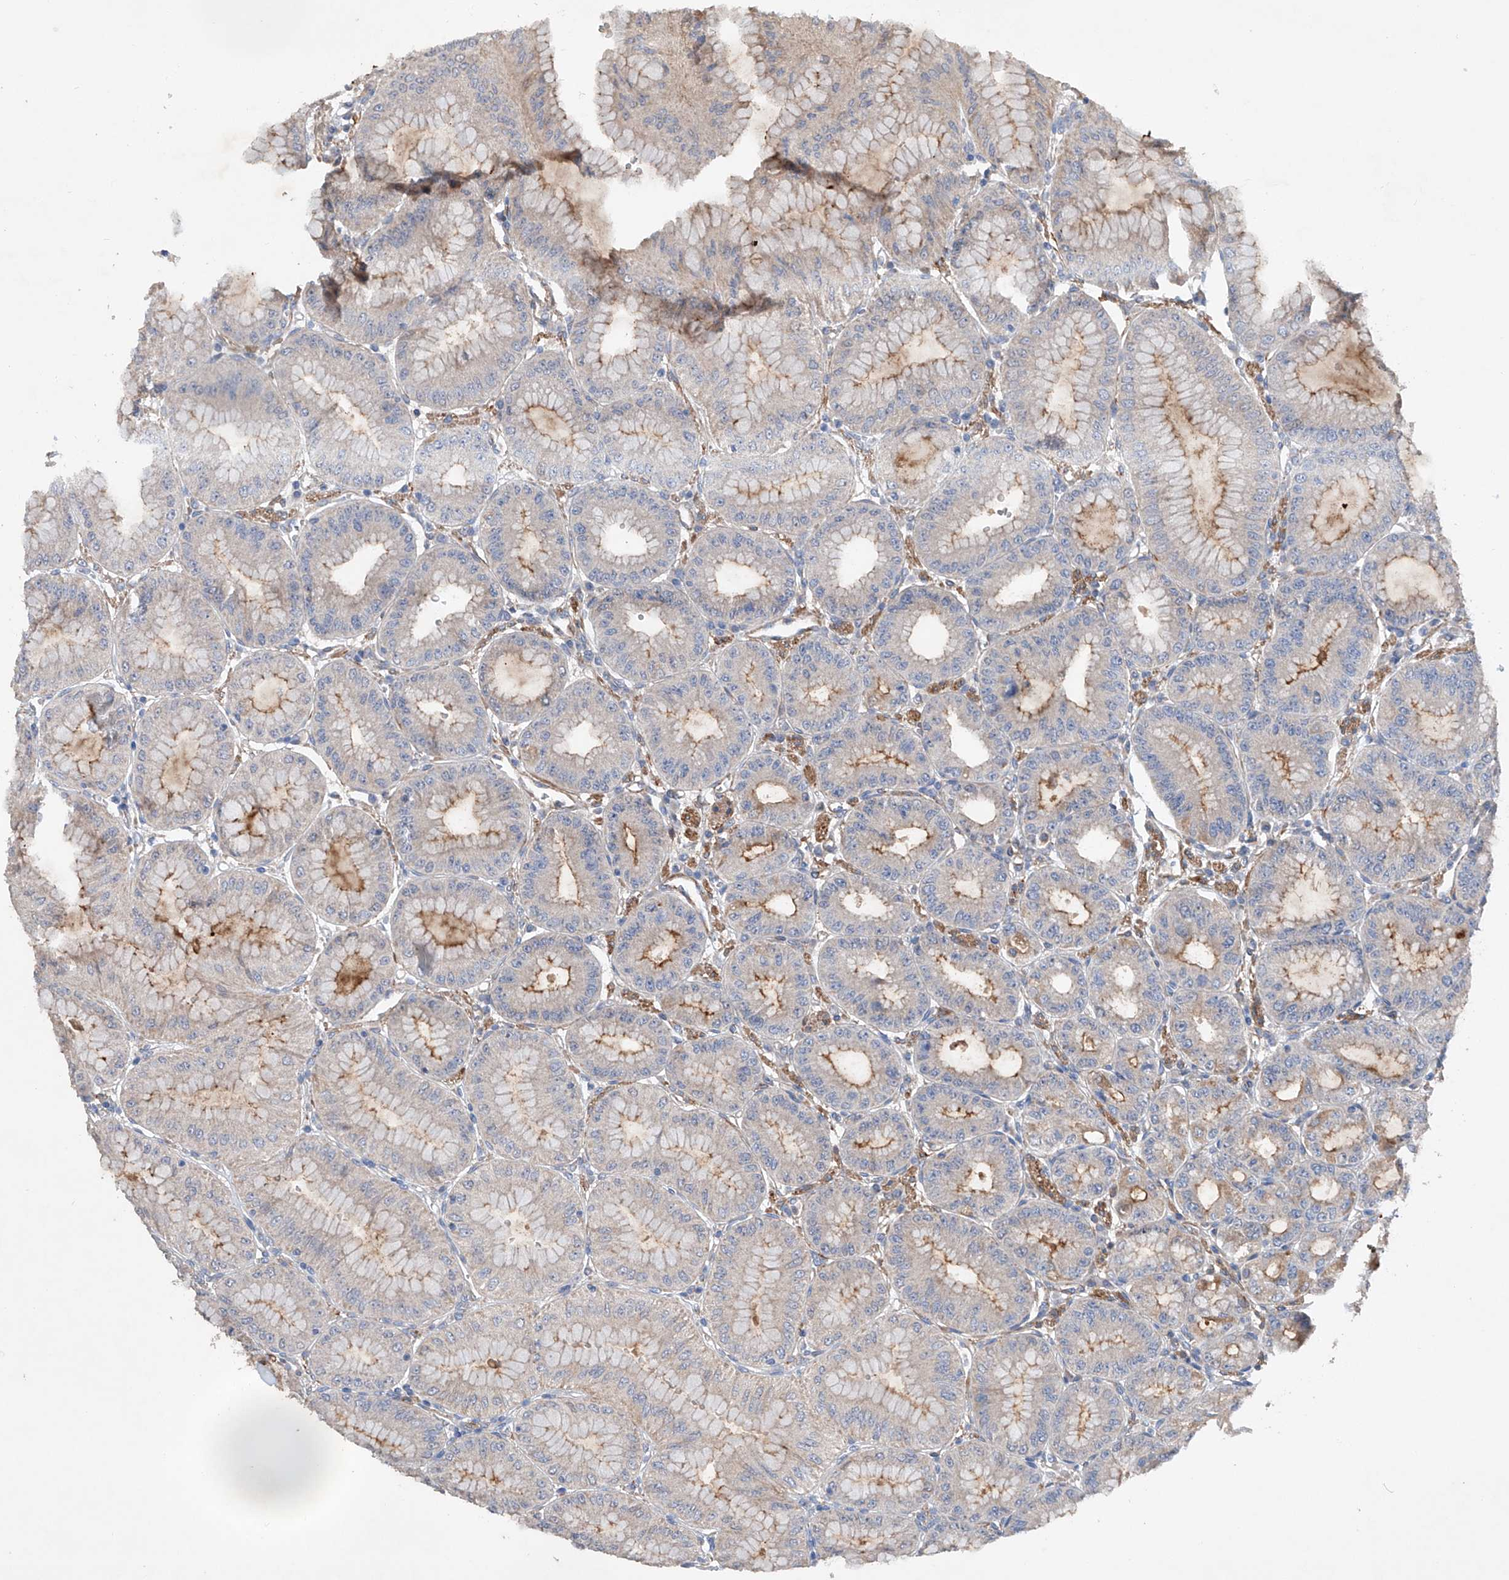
{"staining": {"intensity": "moderate", "quantity": "25%-75%", "location": "cytoplasmic/membranous"}, "tissue": "stomach", "cell_type": "Glandular cells", "image_type": "normal", "snomed": [{"axis": "morphology", "description": "Normal tissue, NOS"}, {"axis": "topography", "description": "Stomach, lower"}], "caption": "Protein expression analysis of benign stomach demonstrates moderate cytoplasmic/membranous positivity in about 25%-75% of glandular cells.", "gene": "GPC4", "patient": {"sex": "male", "age": 71}}